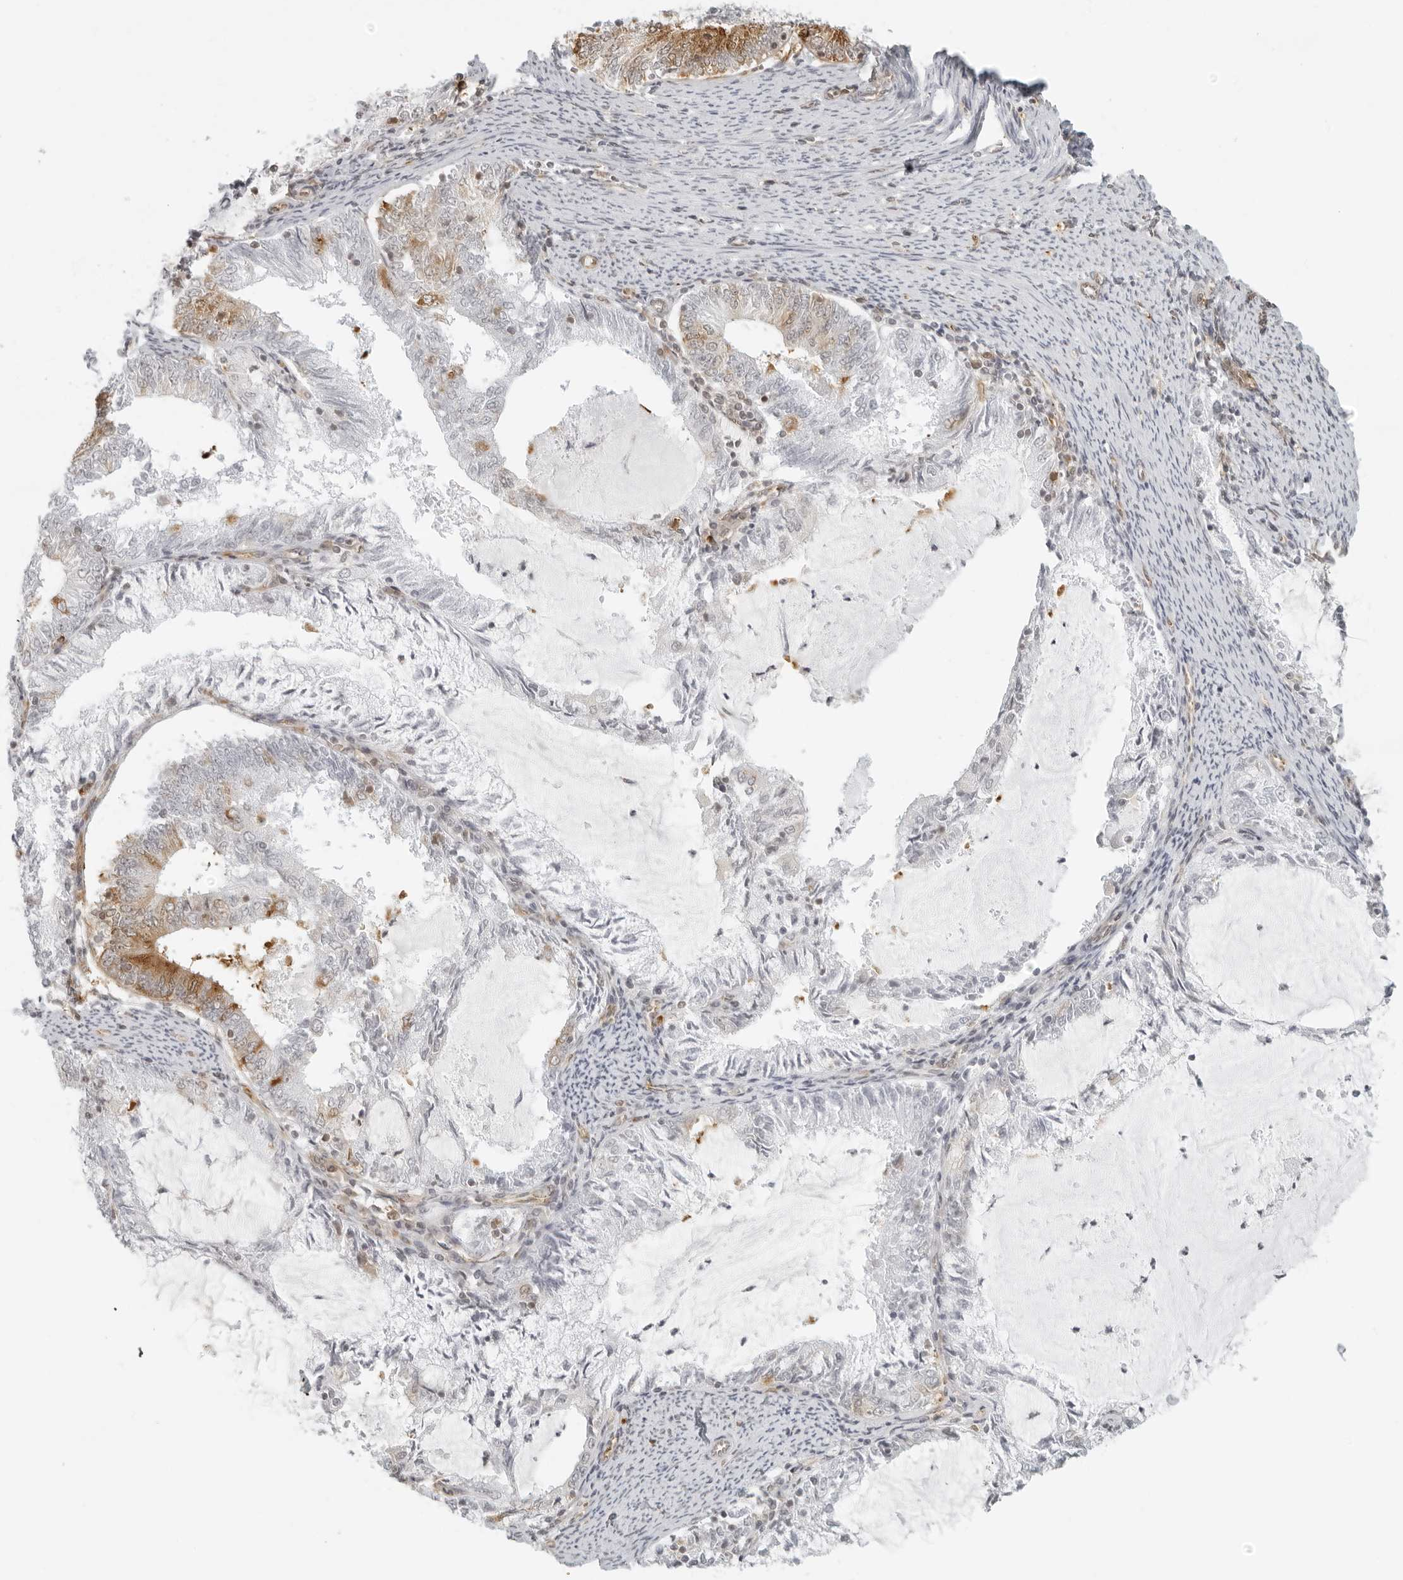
{"staining": {"intensity": "moderate", "quantity": "<25%", "location": "cytoplasmic/membranous"}, "tissue": "endometrial cancer", "cell_type": "Tumor cells", "image_type": "cancer", "snomed": [{"axis": "morphology", "description": "Adenocarcinoma, NOS"}, {"axis": "topography", "description": "Endometrium"}], "caption": "A photomicrograph of human endometrial cancer stained for a protein displays moderate cytoplasmic/membranous brown staining in tumor cells.", "gene": "EIF4G1", "patient": {"sex": "female", "age": 57}}